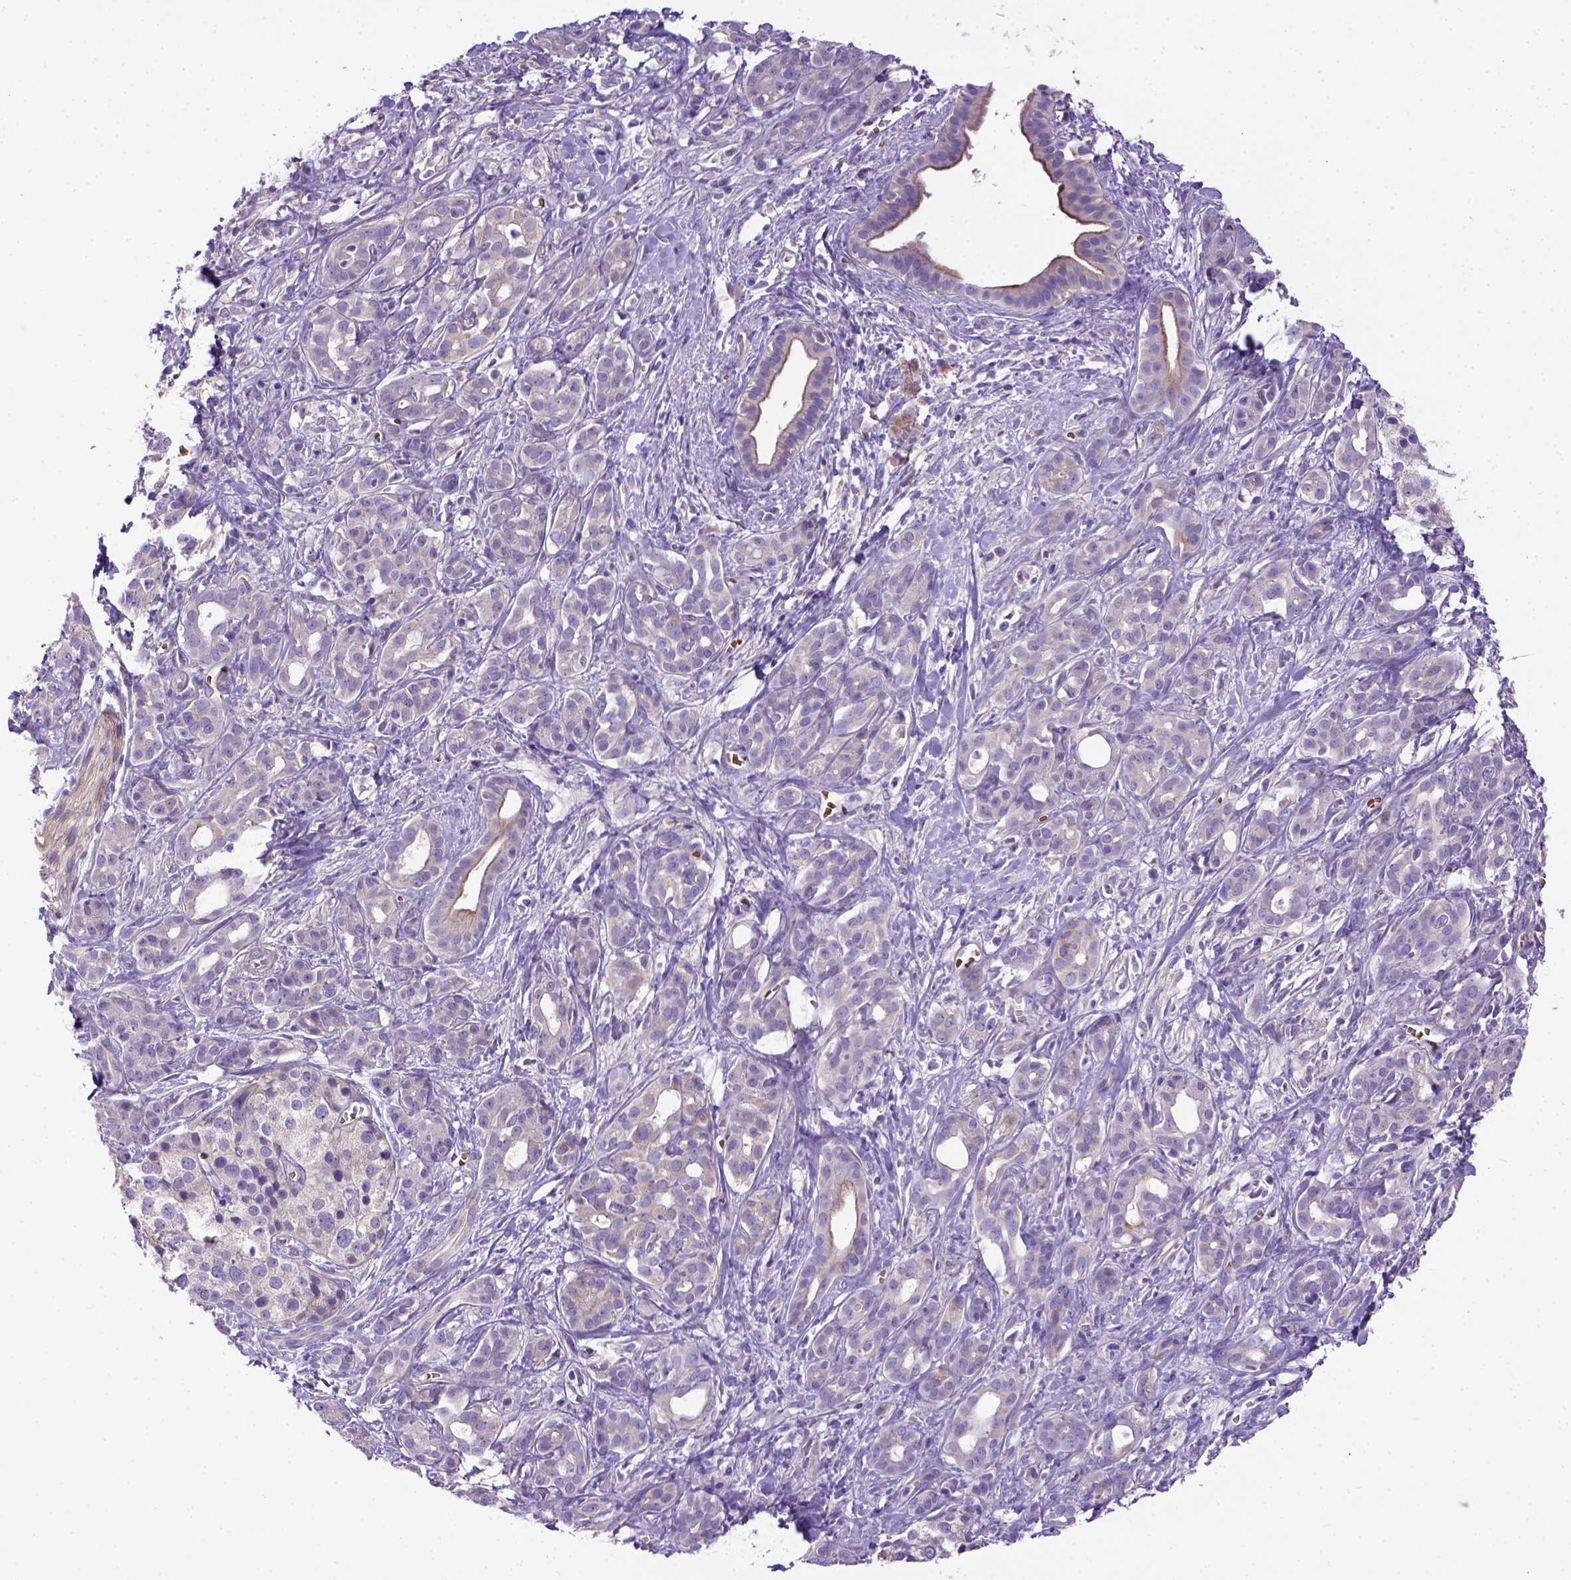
{"staining": {"intensity": "negative", "quantity": "none", "location": "none"}, "tissue": "pancreatic cancer", "cell_type": "Tumor cells", "image_type": "cancer", "snomed": [{"axis": "morphology", "description": "Adenocarcinoma, NOS"}, {"axis": "topography", "description": "Pancreas"}], "caption": "Protein analysis of pancreatic adenocarcinoma exhibits no significant expression in tumor cells.", "gene": "ADAM12", "patient": {"sex": "male", "age": 61}}